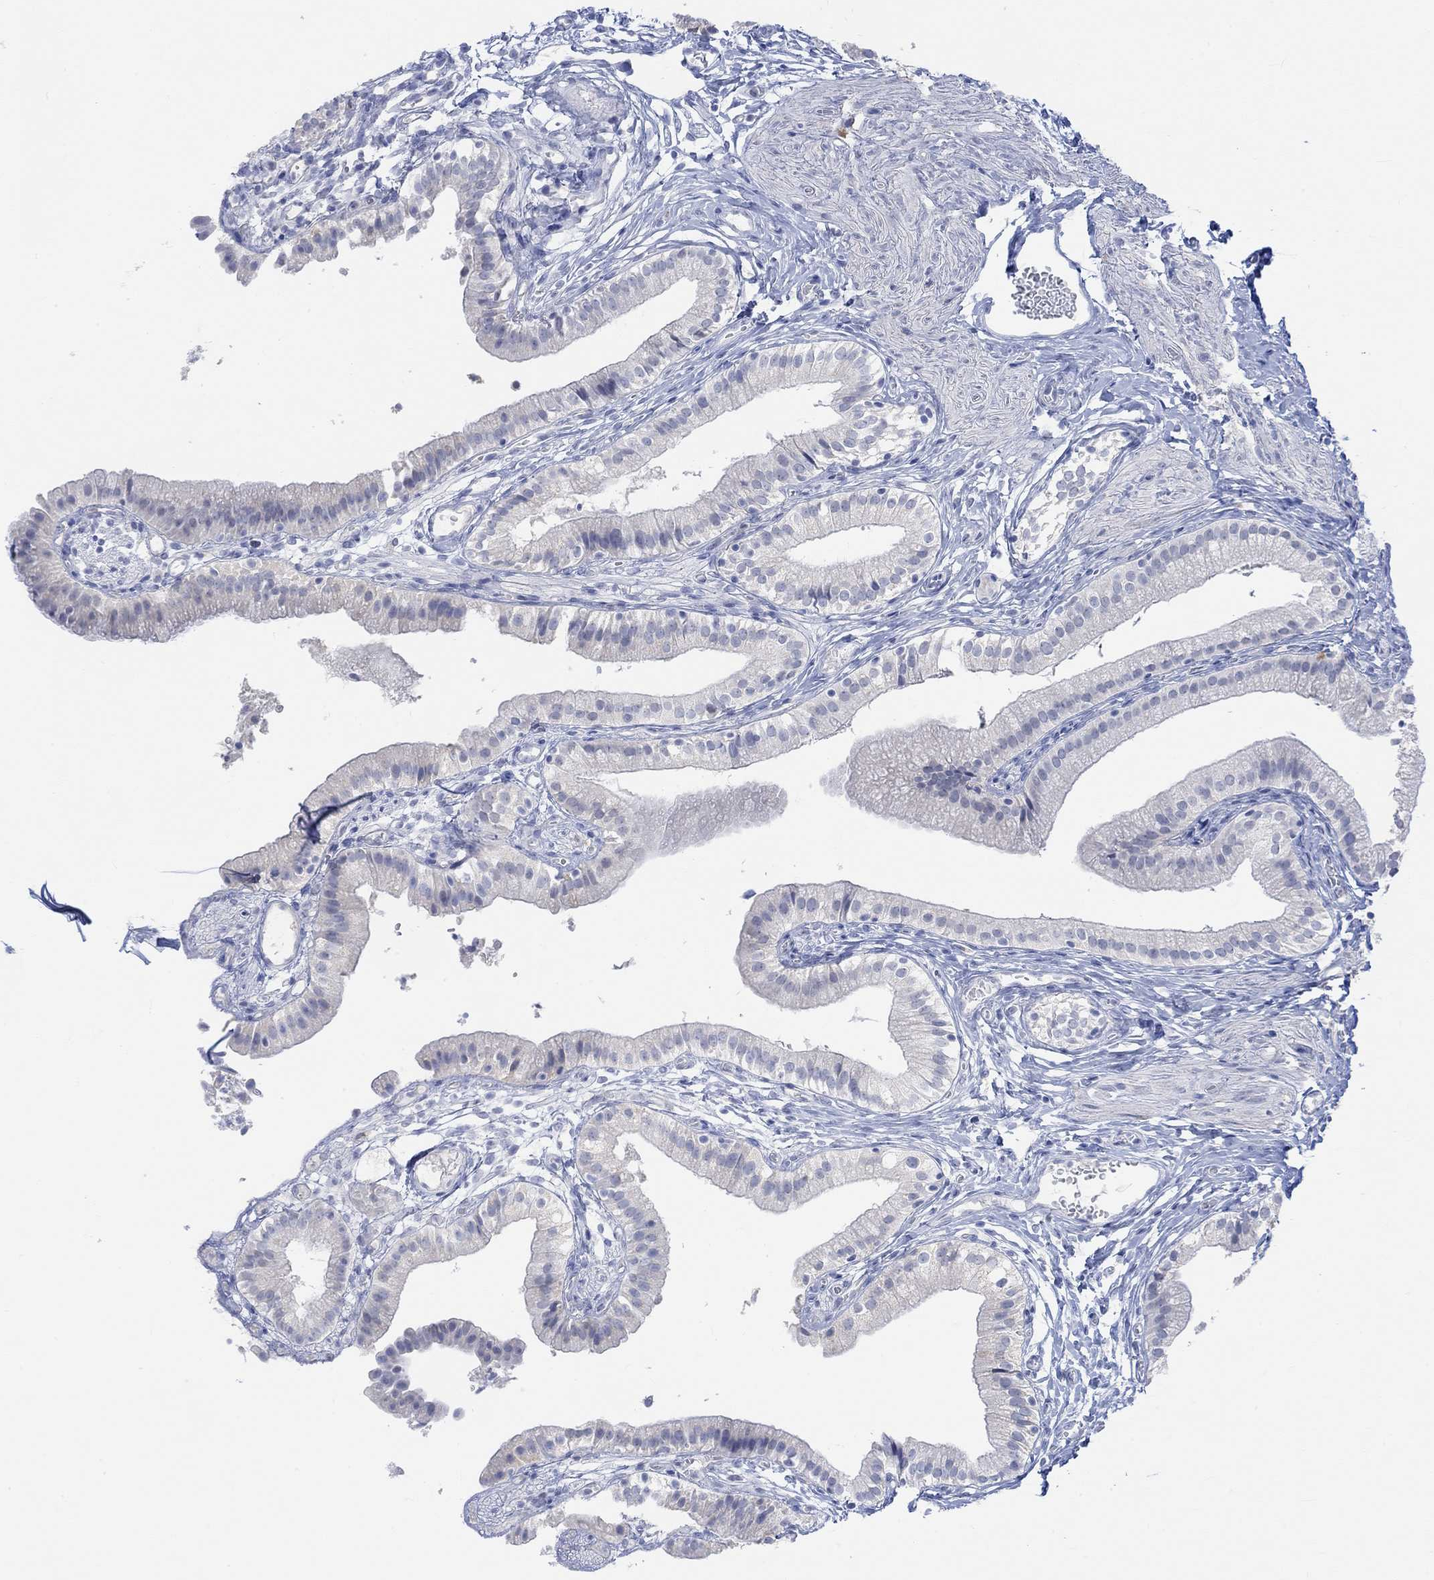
{"staining": {"intensity": "negative", "quantity": "none", "location": "none"}, "tissue": "gallbladder", "cell_type": "Glandular cells", "image_type": "normal", "snomed": [{"axis": "morphology", "description": "Normal tissue, NOS"}, {"axis": "topography", "description": "Gallbladder"}], "caption": "IHC image of benign gallbladder stained for a protein (brown), which demonstrates no staining in glandular cells. (Brightfield microscopy of DAB immunohistochemistry (IHC) at high magnification).", "gene": "AK8", "patient": {"sex": "female", "age": 47}}